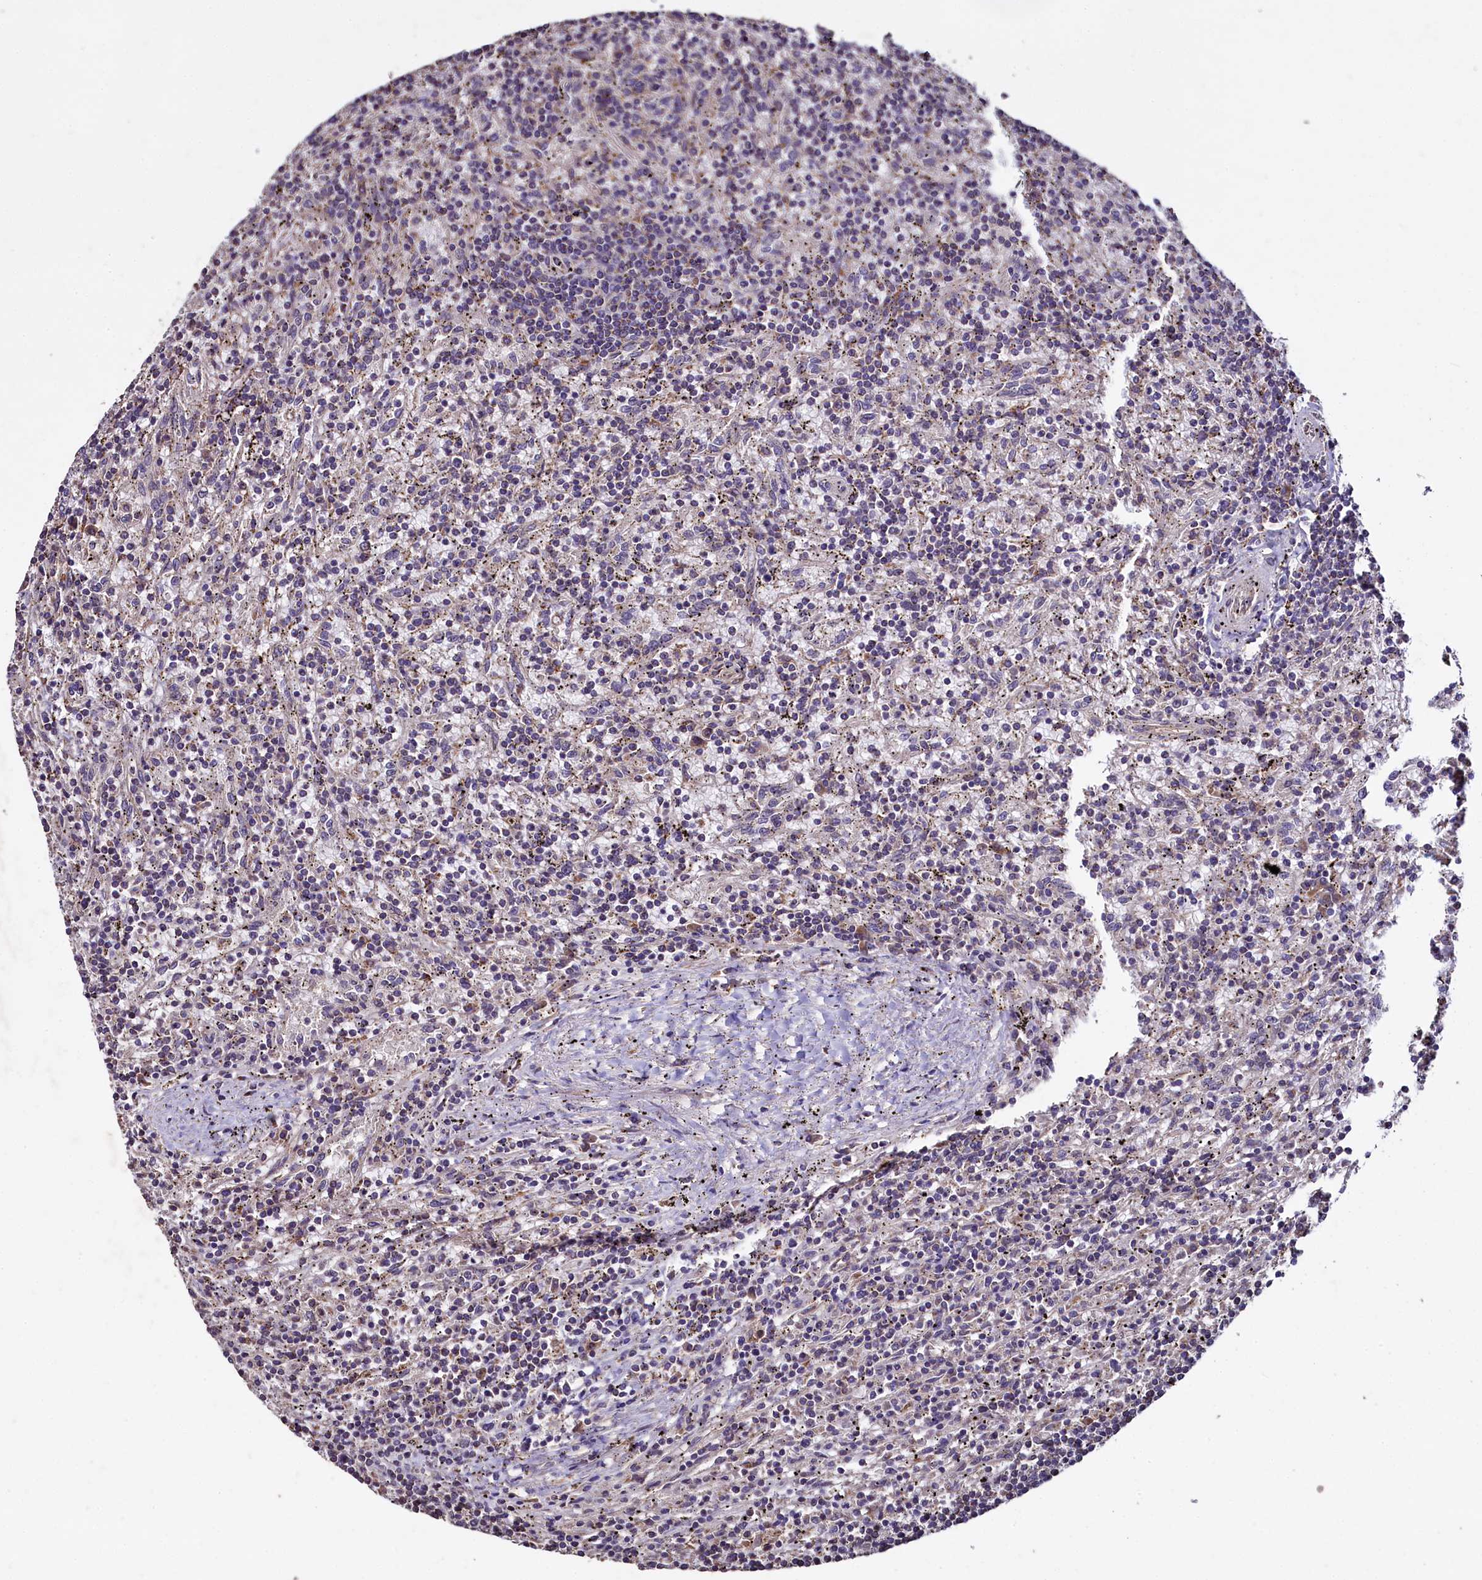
{"staining": {"intensity": "weak", "quantity": "<25%", "location": "cytoplasmic/membranous"}, "tissue": "lymphoma", "cell_type": "Tumor cells", "image_type": "cancer", "snomed": [{"axis": "morphology", "description": "Malignant lymphoma, non-Hodgkin's type, Low grade"}, {"axis": "topography", "description": "Spleen"}], "caption": "Immunohistochemistry of low-grade malignant lymphoma, non-Hodgkin's type demonstrates no staining in tumor cells.", "gene": "COQ9", "patient": {"sex": "male", "age": 76}}